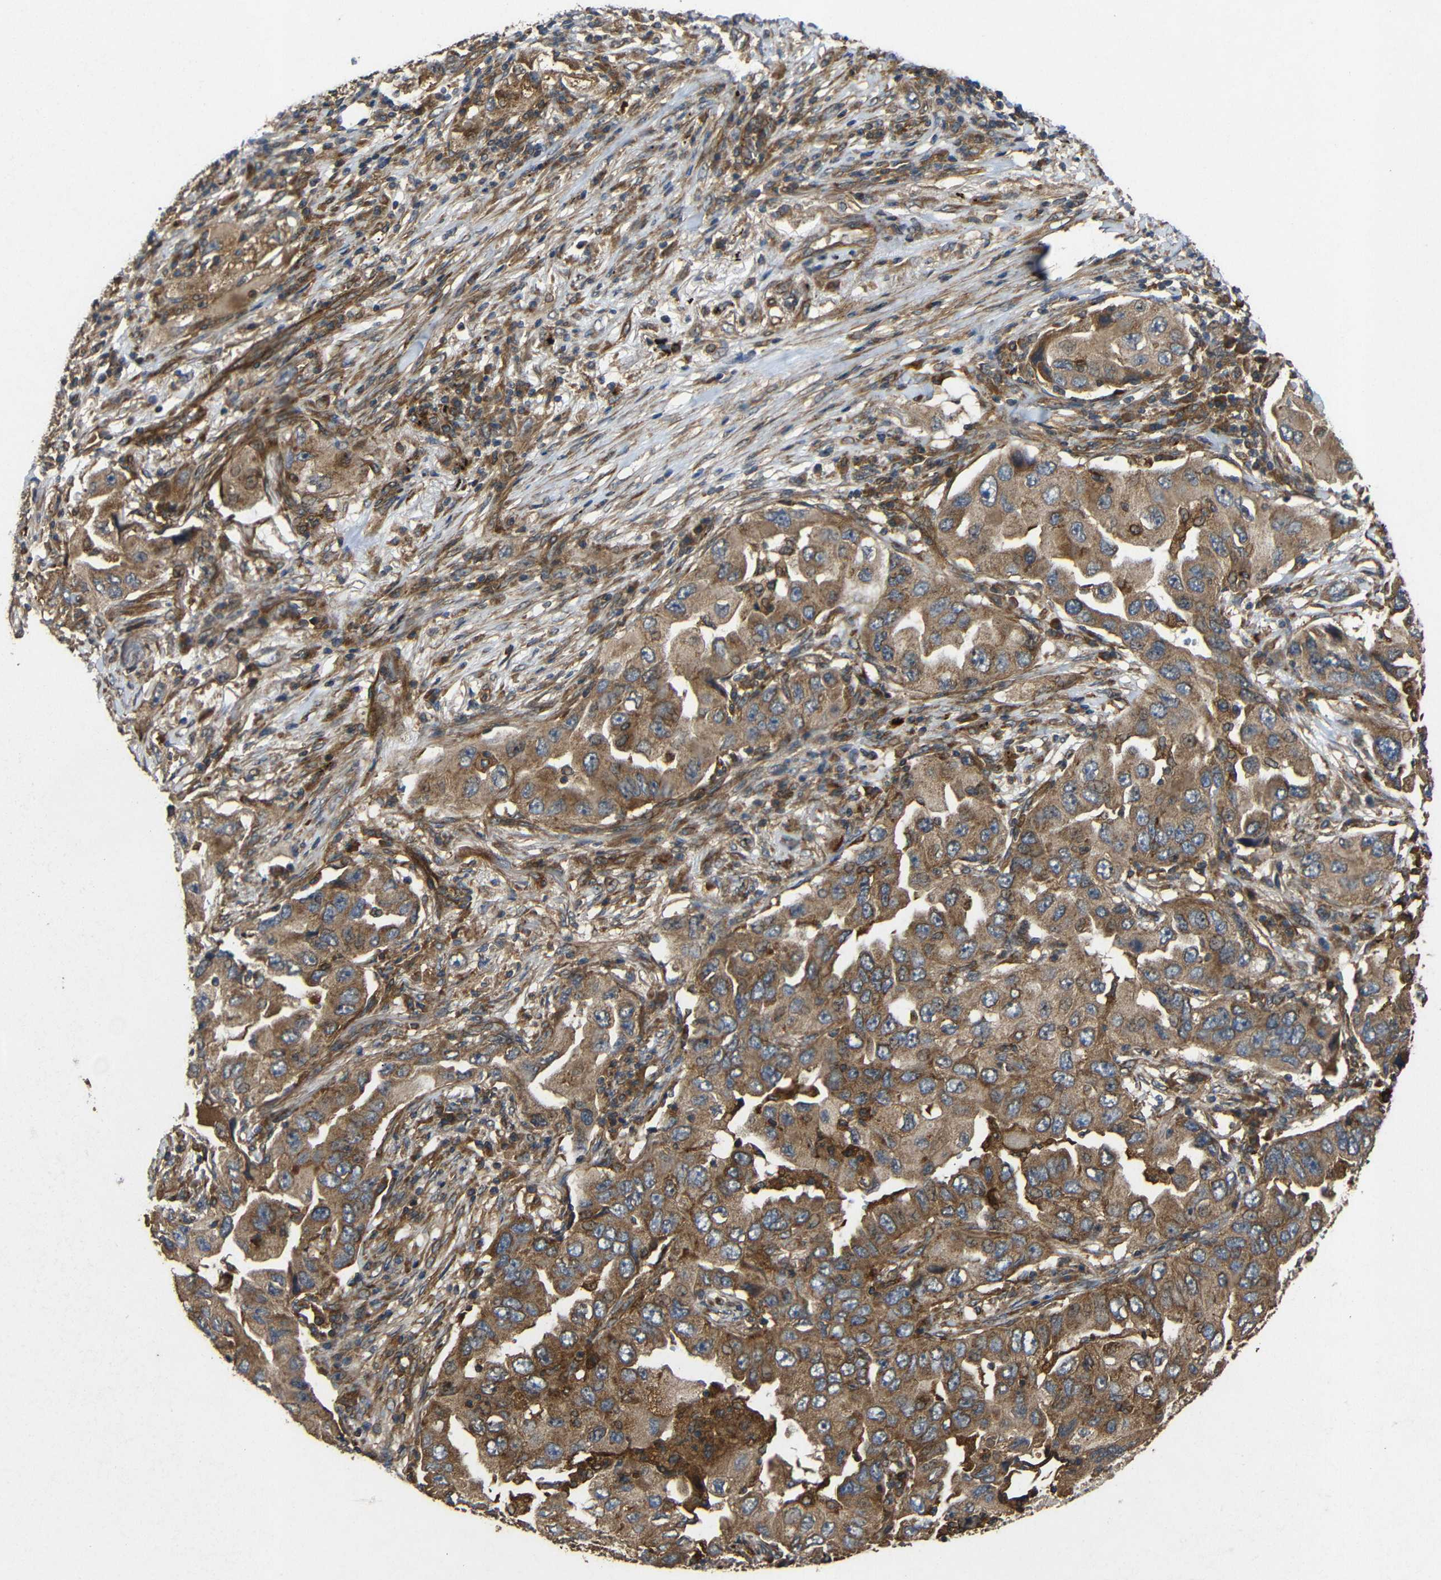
{"staining": {"intensity": "moderate", "quantity": ">75%", "location": "cytoplasmic/membranous"}, "tissue": "lung cancer", "cell_type": "Tumor cells", "image_type": "cancer", "snomed": [{"axis": "morphology", "description": "Adenocarcinoma, NOS"}, {"axis": "topography", "description": "Lung"}], "caption": "Lung cancer stained for a protein demonstrates moderate cytoplasmic/membranous positivity in tumor cells. Immunohistochemistry stains the protein in brown and the nuclei are stained blue.", "gene": "EIF2S1", "patient": {"sex": "female", "age": 65}}